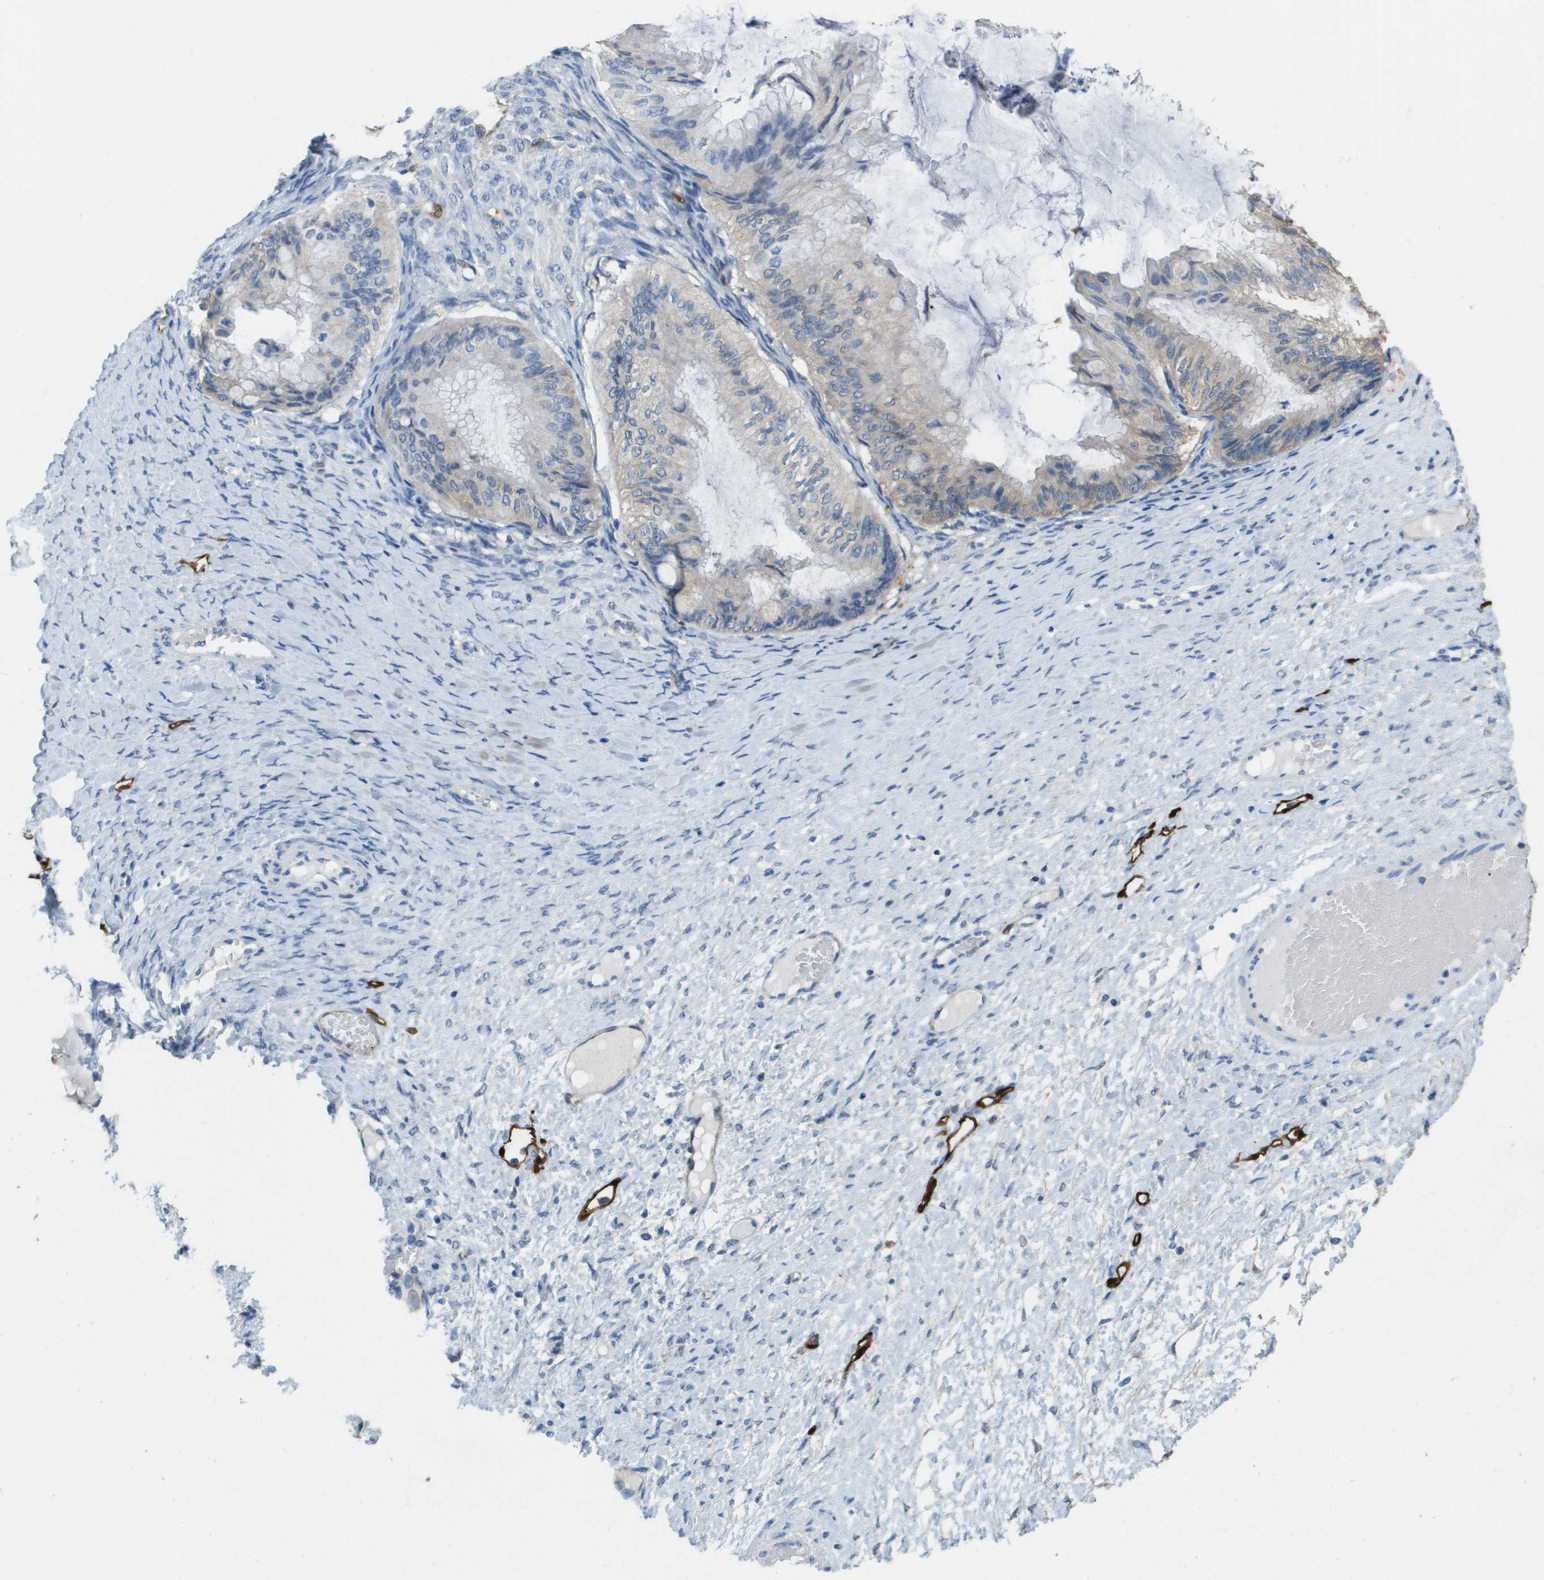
{"staining": {"intensity": "weak", "quantity": "<25%", "location": "cytoplasmic/membranous"}, "tissue": "ovarian cancer", "cell_type": "Tumor cells", "image_type": "cancer", "snomed": [{"axis": "morphology", "description": "Cystadenocarcinoma, mucinous, NOS"}, {"axis": "topography", "description": "Ovary"}], "caption": "DAB (3,3'-diaminobenzidine) immunohistochemical staining of ovarian mucinous cystadenocarcinoma demonstrates no significant staining in tumor cells.", "gene": "FABP5", "patient": {"sex": "female", "age": 61}}